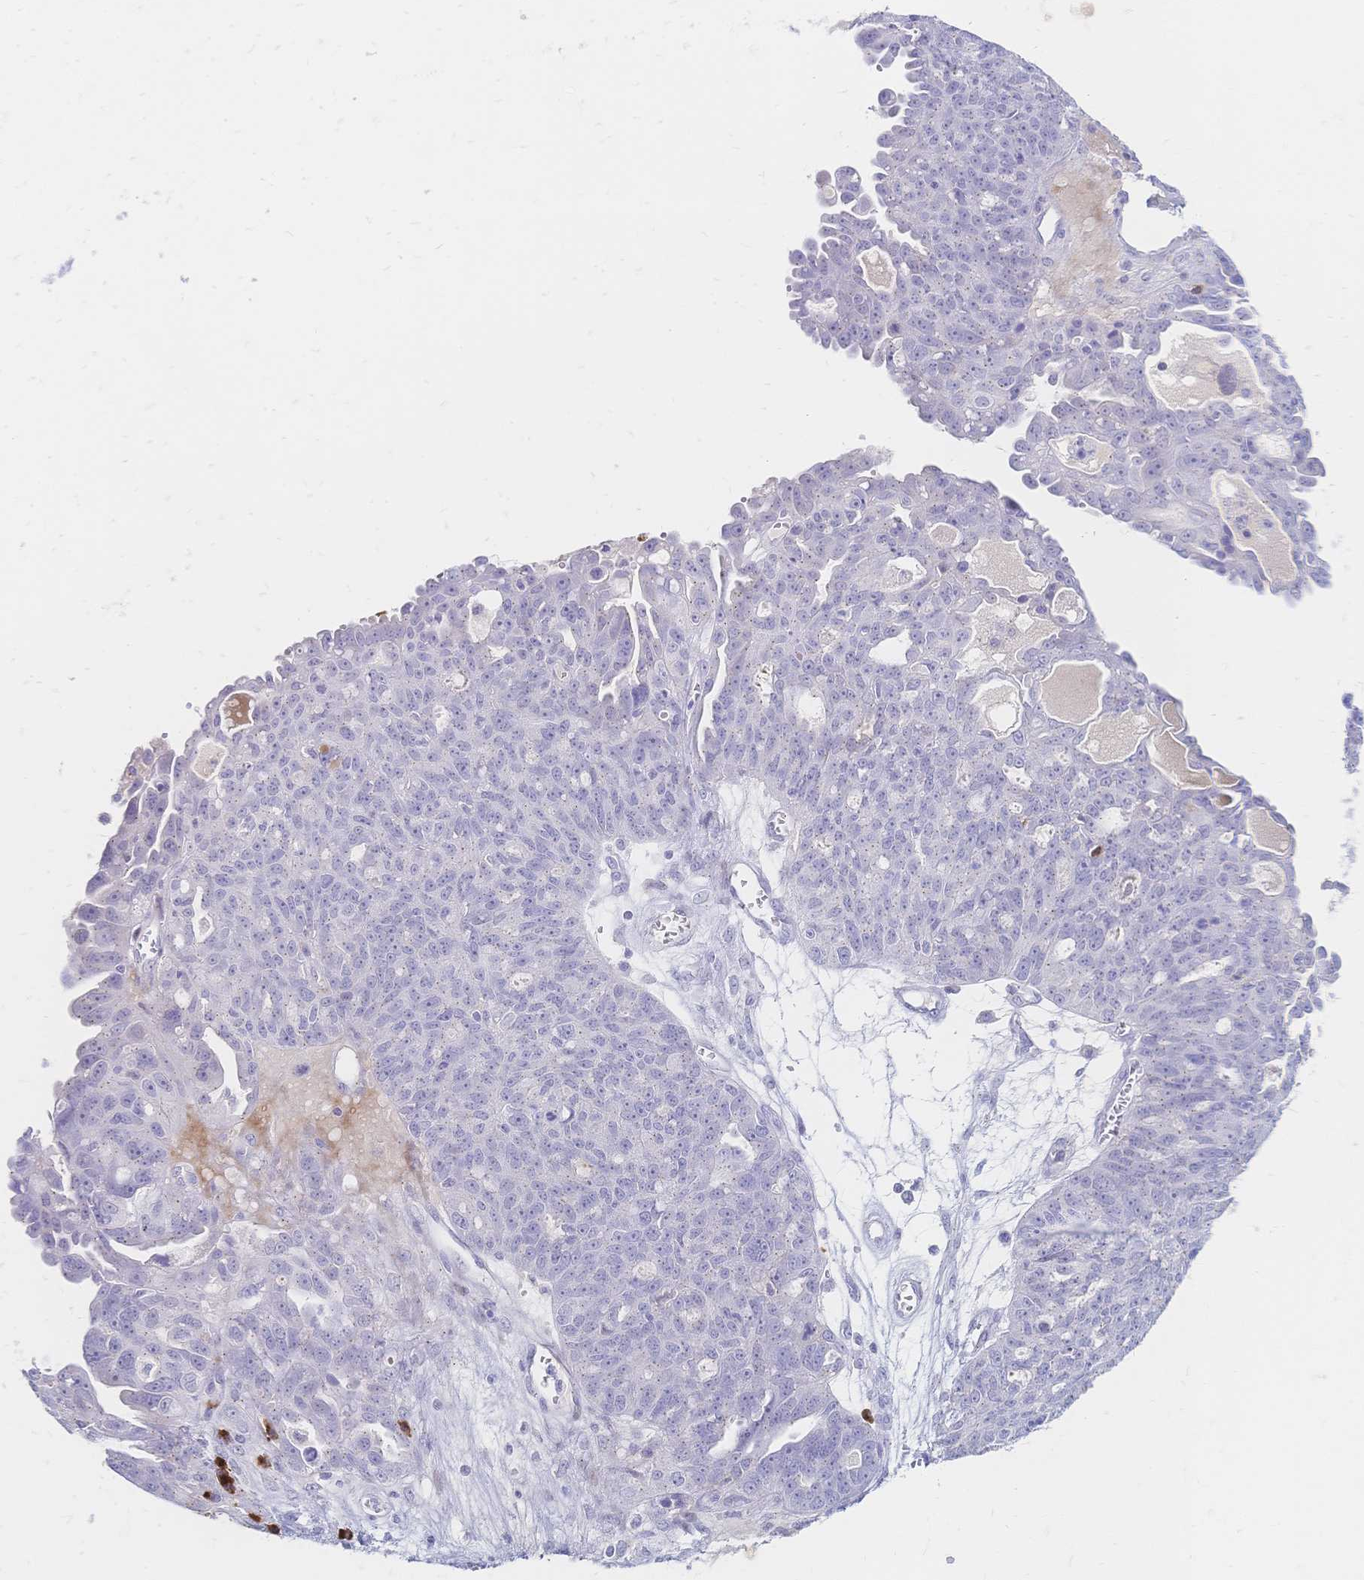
{"staining": {"intensity": "negative", "quantity": "none", "location": "none"}, "tissue": "ovarian cancer", "cell_type": "Tumor cells", "image_type": "cancer", "snomed": [{"axis": "morphology", "description": "Carcinoma, endometroid"}, {"axis": "topography", "description": "Ovary"}], "caption": "Tumor cells are negative for protein expression in human endometroid carcinoma (ovarian).", "gene": "PSORS1C2", "patient": {"sex": "female", "age": 70}}